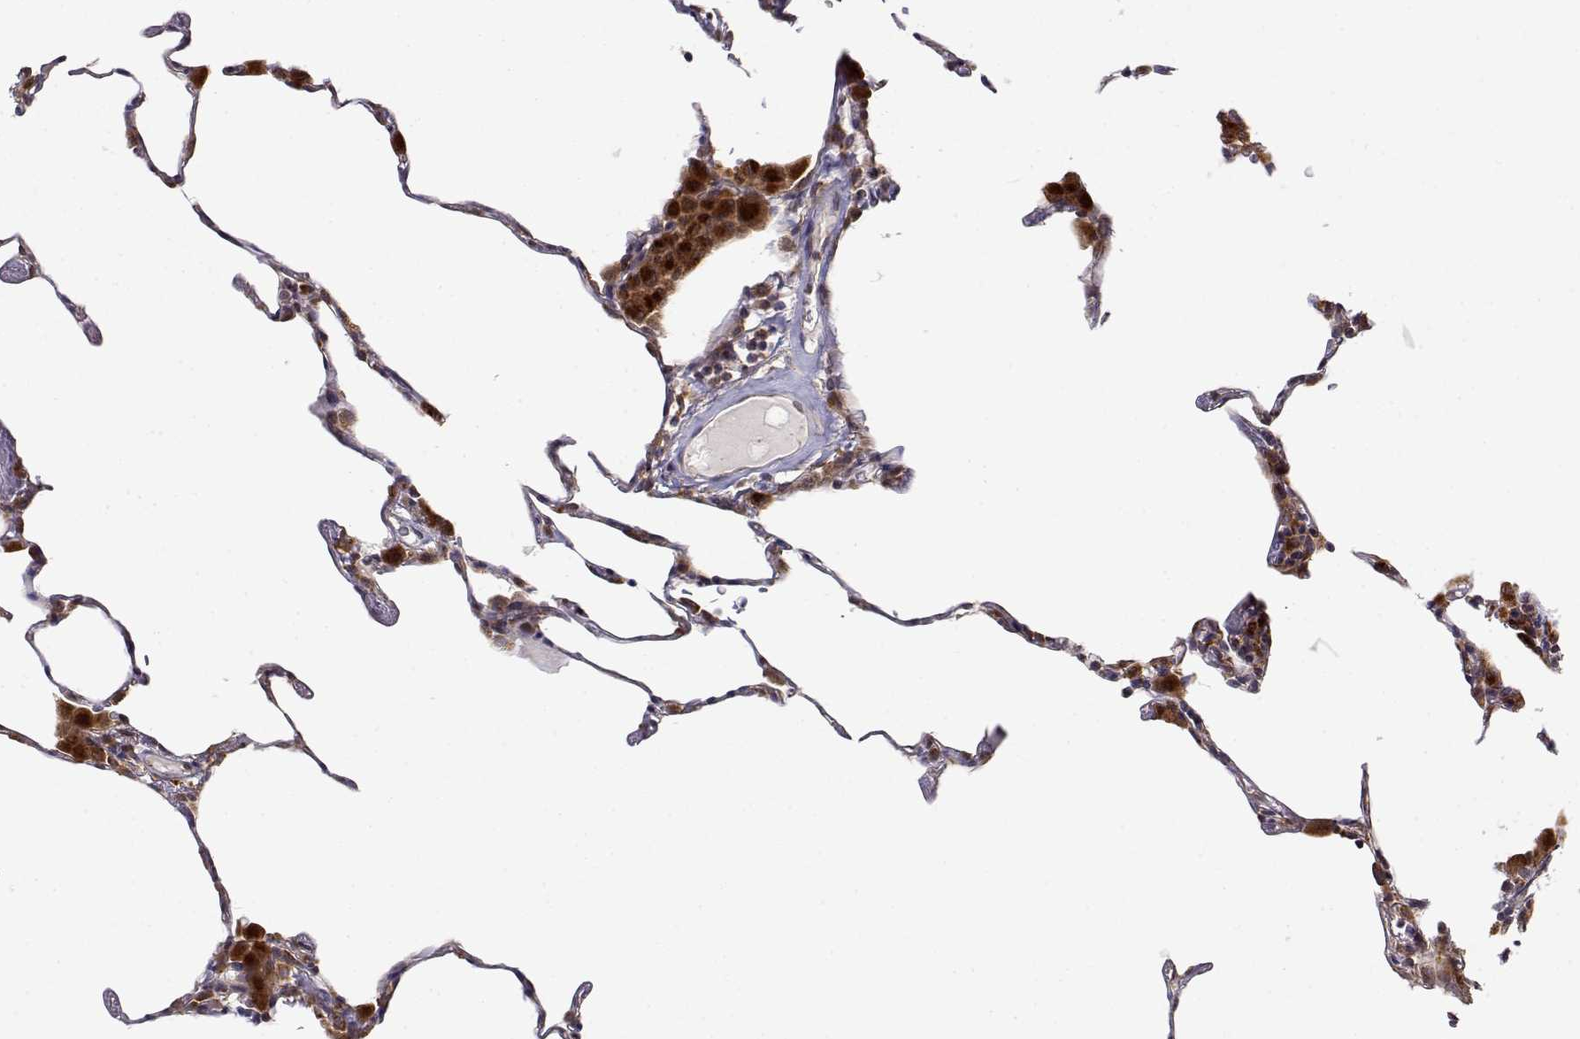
{"staining": {"intensity": "moderate", "quantity": "<25%", "location": "cytoplasmic/membranous,nuclear"}, "tissue": "lung", "cell_type": "Alveolar cells", "image_type": "normal", "snomed": [{"axis": "morphology", "description": "Normal tissue, NOS"}, {"axis": "topography", "description": "Lung"}], "caption": "Immunohistochemical staining of unremarkable lung displays moderate cytoplasmic/membranous,nuclear protein expression in approximately <25% of alveolar cells. (IHC, brightfield microscopy, high magnification).", "gene": "RNF13", "patient": {"sex": "female", "age": 57}}